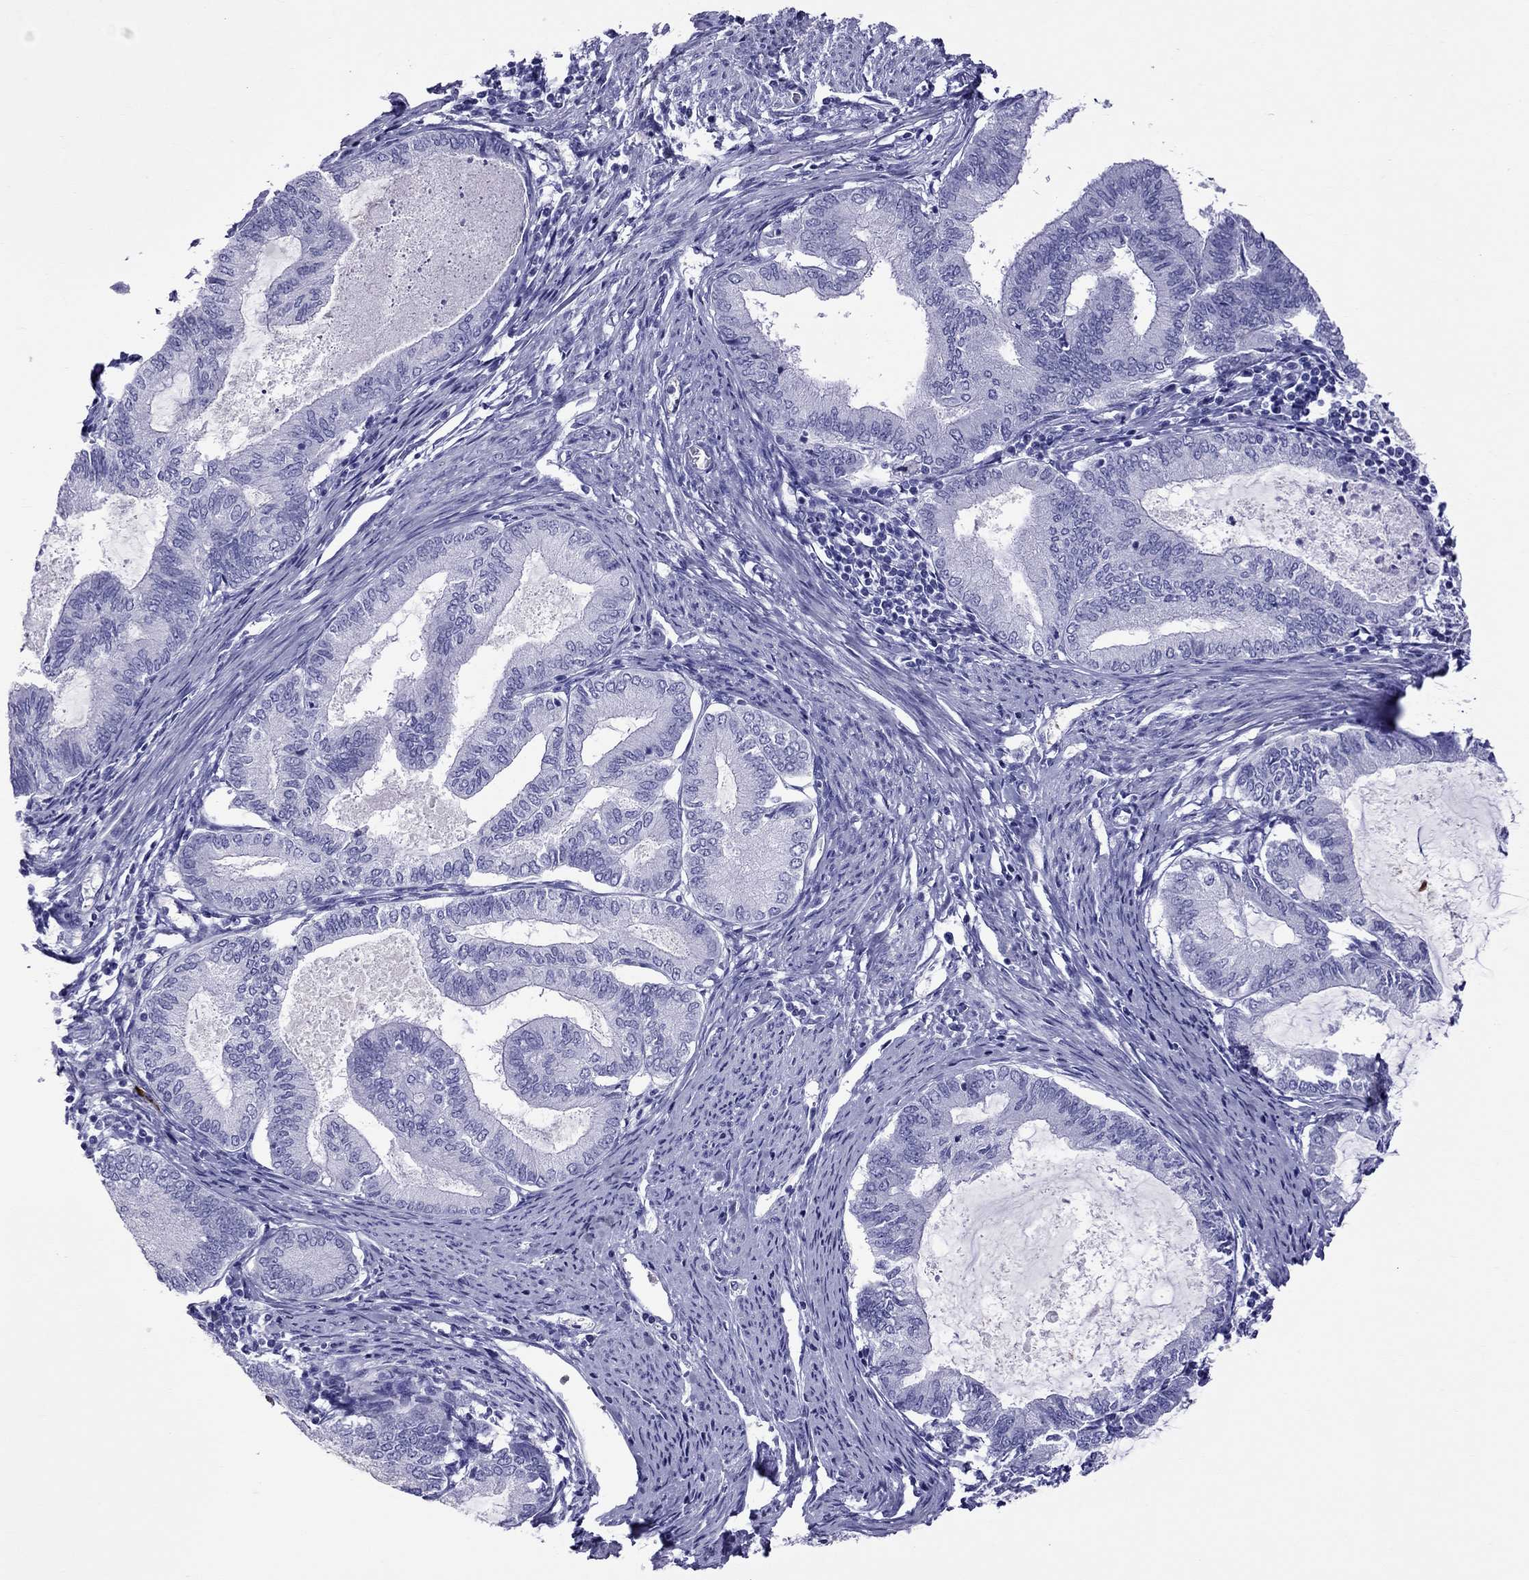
{"staining": {"intensity": "negative", "quantity": "none", "location": "none"}, "tissue": "endometrial cancer", "cell_type": "Tumor cells", "image_type": "cancer", "snomed": [{"axis": "morphology", "description": "Adenocarcinoma, NOS"}, {"axis": "topography", "description": "Endometrium"}], "caption": "This is an immunohistochemistry histopathology image of adenocarcinoma (endometrial). There is no expression in tumor cells.", "gene": "SCART1", "patient": {"sex": "female", "age": 86}}